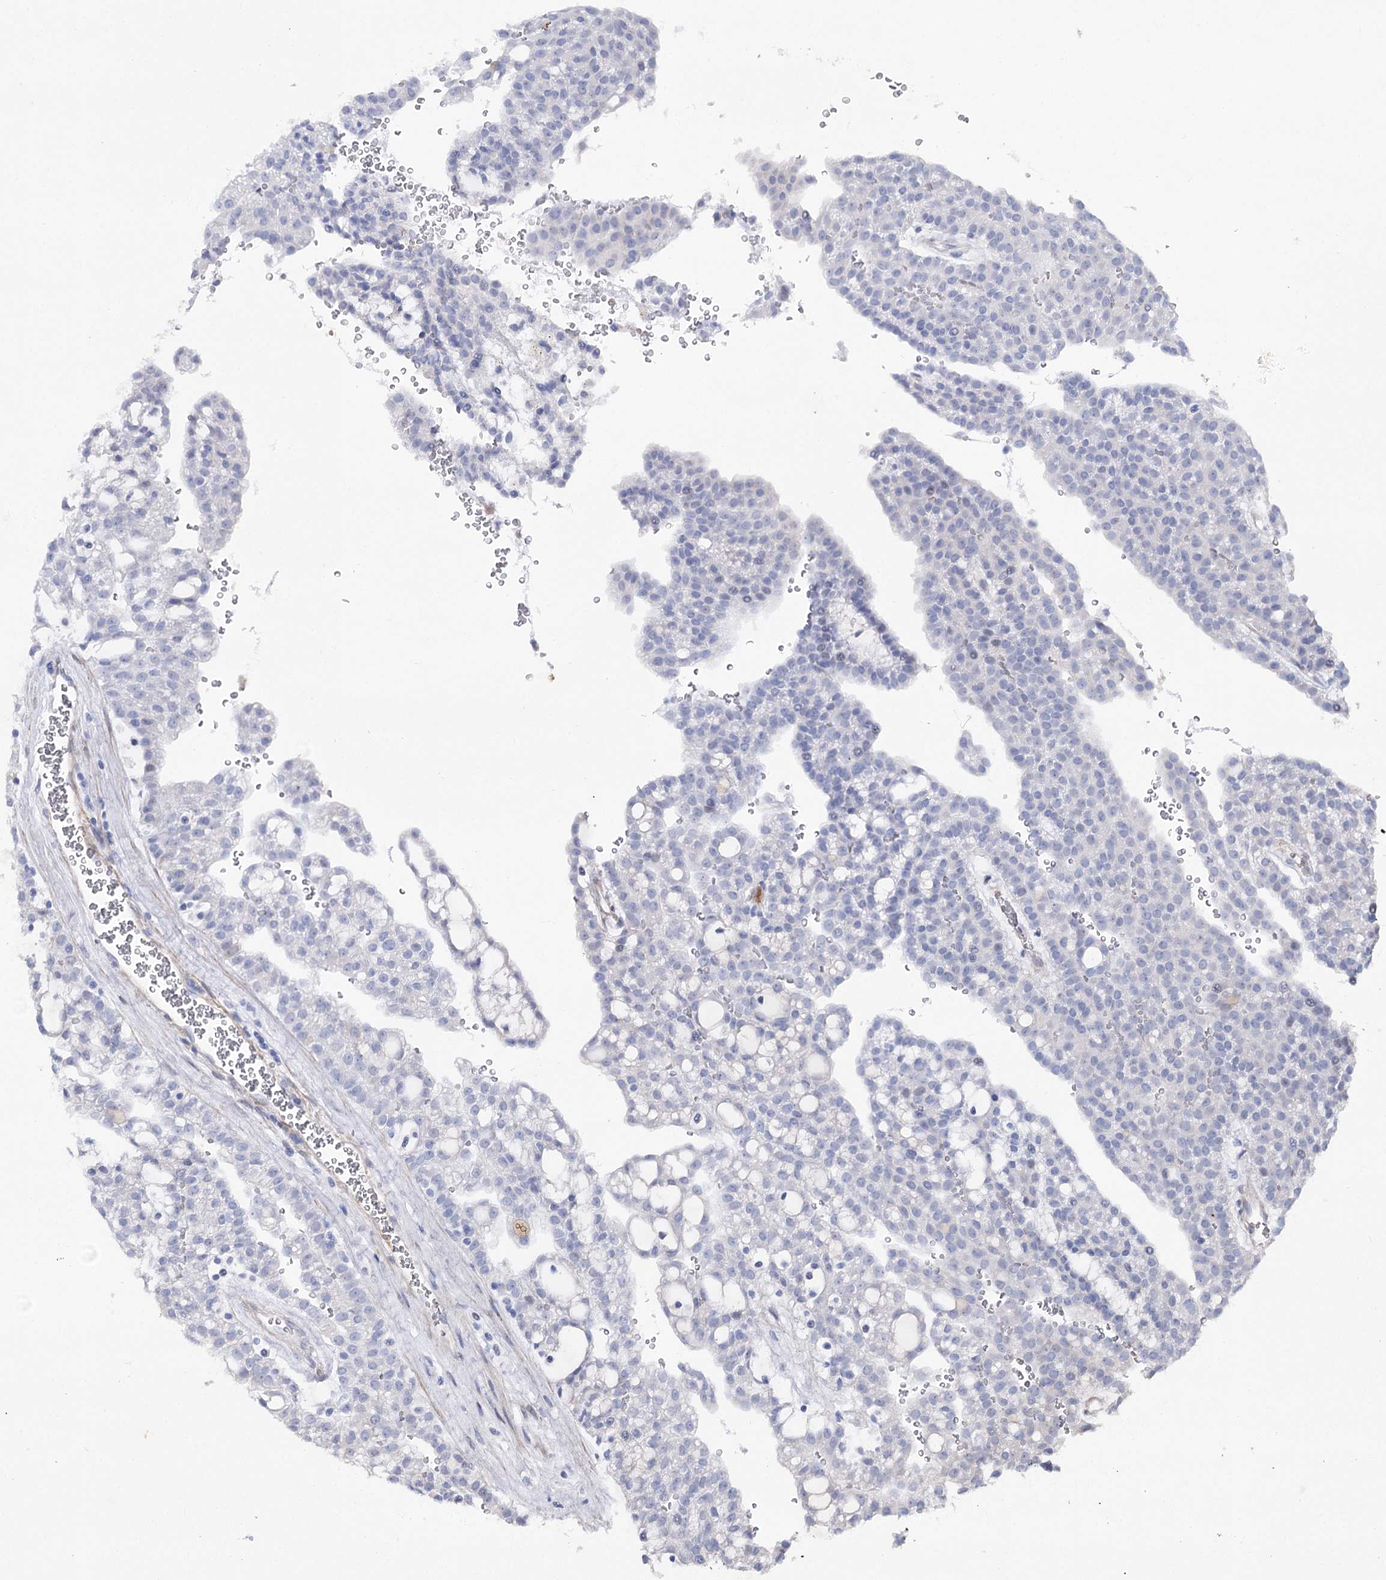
{"staining": {"intensity": "negative", "quantity": "none", "location": "none"}, "tissue": "renal cancer", "cell_type": "Tumor cells", "image_type": "cancer", "snomed": [{"axis": "morphology", "description": "Adenocarcinoma, NOS"}, {"axis": "topography", "description": "Kidney"}], "caption": "DAB (3,3'-diaminobenzidine) immunohistochemical staining of human adenocarcinoma (renal) reveals no significant staining in tumor cells. The staining is performed using DAB (3,3'-diaminobenzidine) brown chromogen with nuclei counter-stained in using hematoxylin.", "gene": "ANKRD23", "patient": {"sex": "male", "age": 63}}